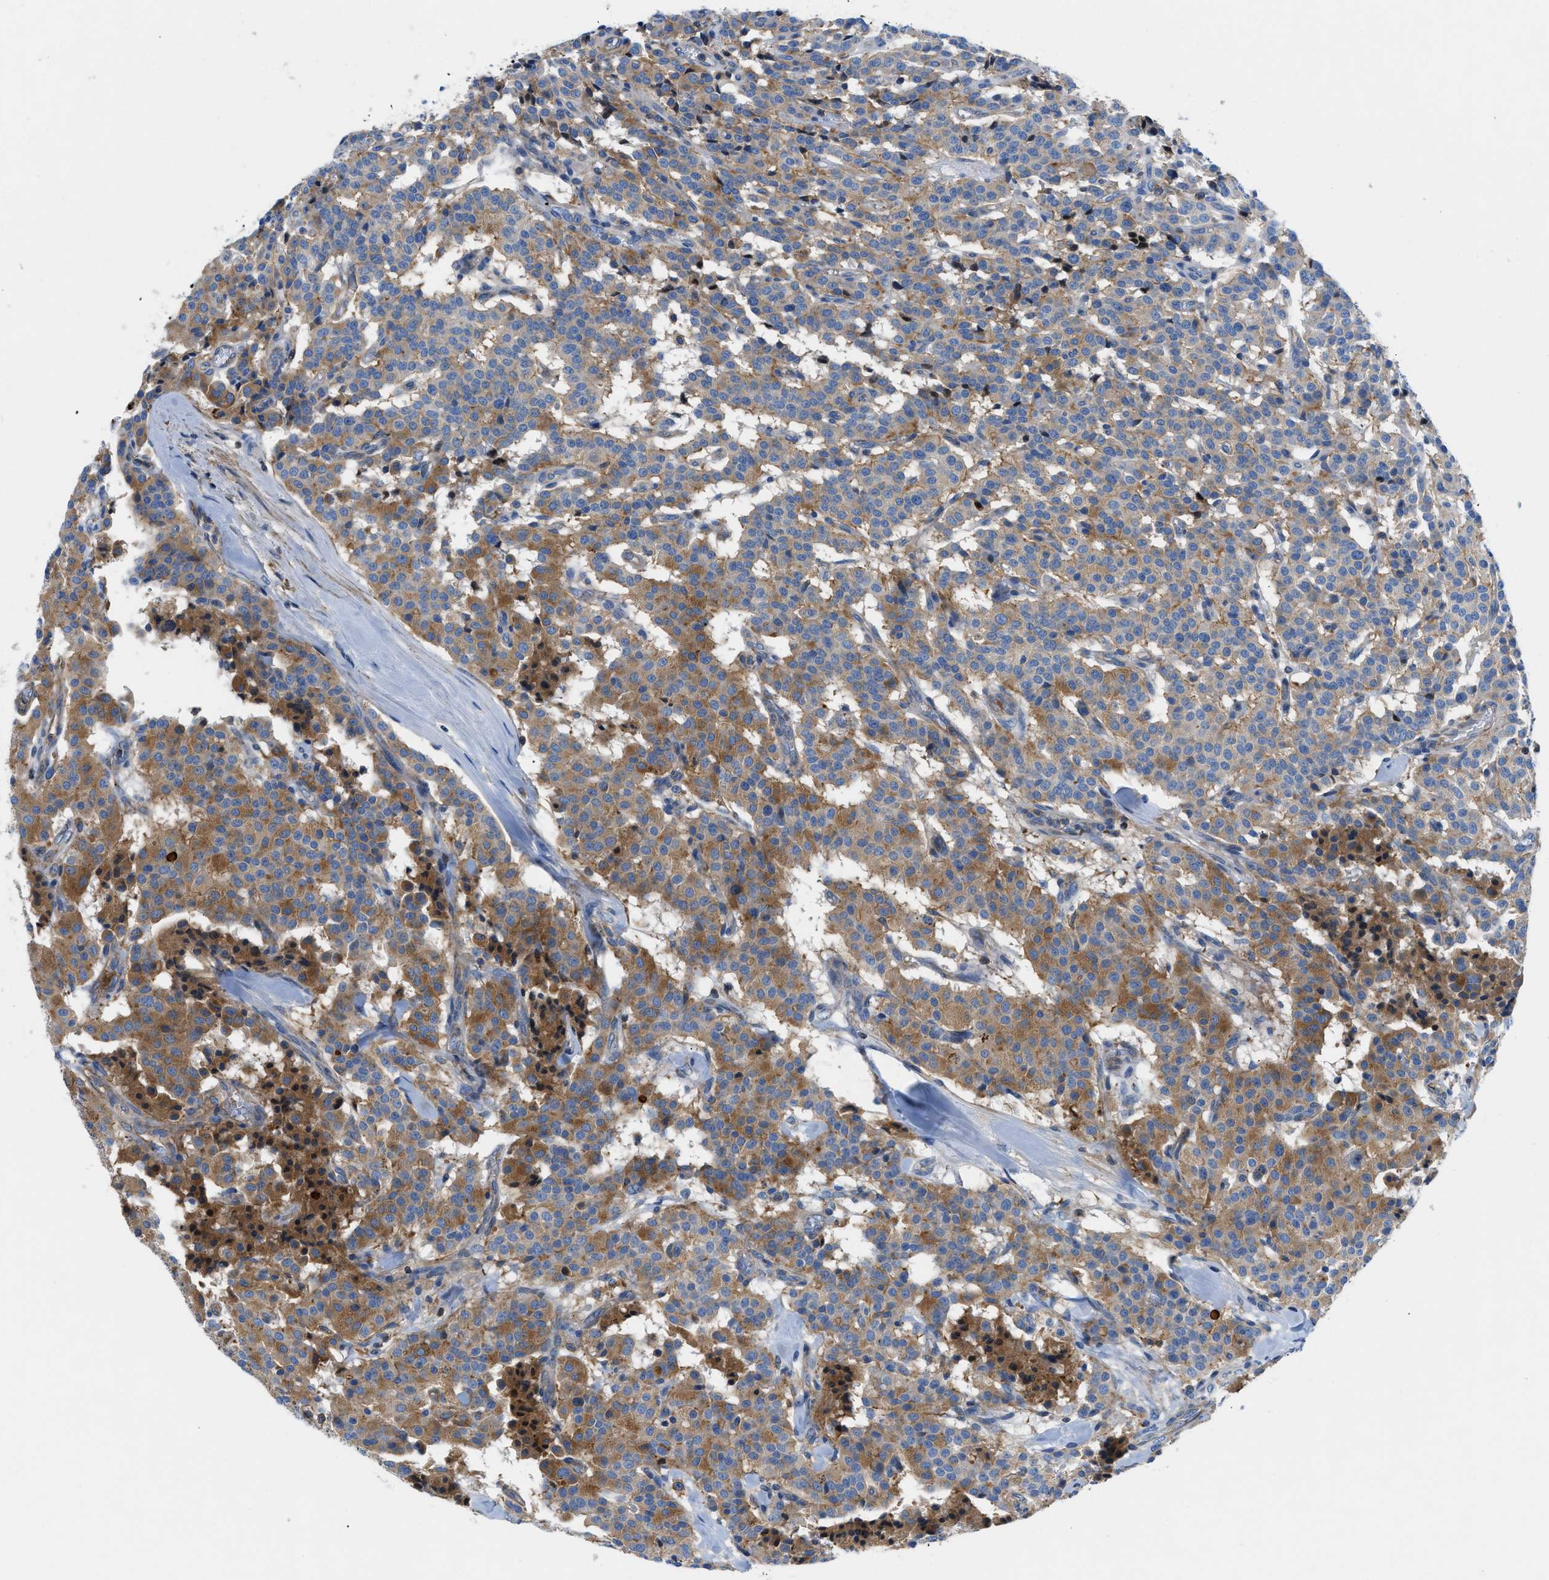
{"staining": {"intensity": "moderate", "quantity": ">75%", "location": "cytoplasmic/membranous"}, "tissue": "carcinoid", "cell_type": "Tumor cells", "image_type": "cancer", "snomed": [{"axis": "morphology", "description": "Carcinoid, malignant, NOS"}, {"axis": "topography", "description": "Lung"}], "caption": "Carcinoid stained with immunohistochemistry (IHC) exhibits moderate cytoplasmic/membranous expression in approximately >75% of tumor cells. The staining is performed using DAB brown chromogen to label protein expression. The nuclei are counter-stained blue using hematoxylin.", "gene": "ATP6V0D1", "patient": {"sex": "male", "age": 30}}